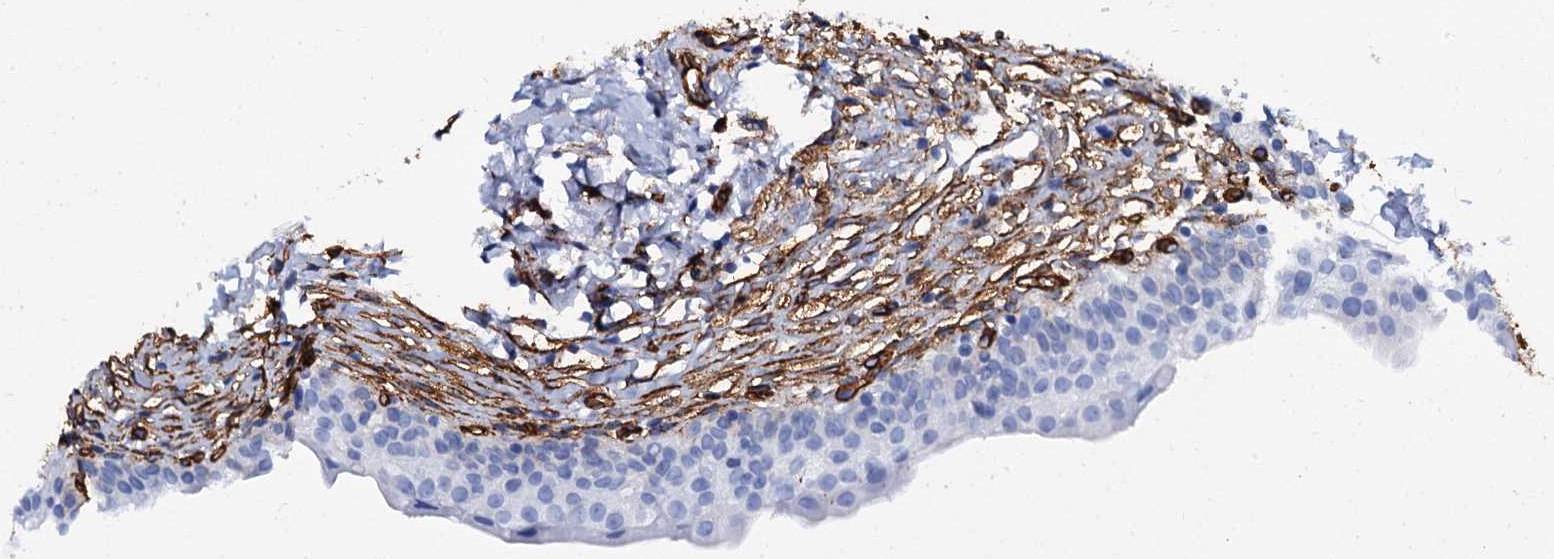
{"staining": {"intensity": "negative", "quantity": "none", "location": "none"}, "tissue": "urinary bladder", "cell_type": "Urothelial cells", "image_type": "normal", "snomed": [{"axis": "morphology", "description": "Normal tissue, NOS"}, {"axis": "topography", "description": "Urinary bladder"}], "caption": "Urinary bladder stained for a protein using IHC reveals no positivity urothelial cells.", "gene": "CAVIN2", "patient": {"sex": "male", "age": 55}}